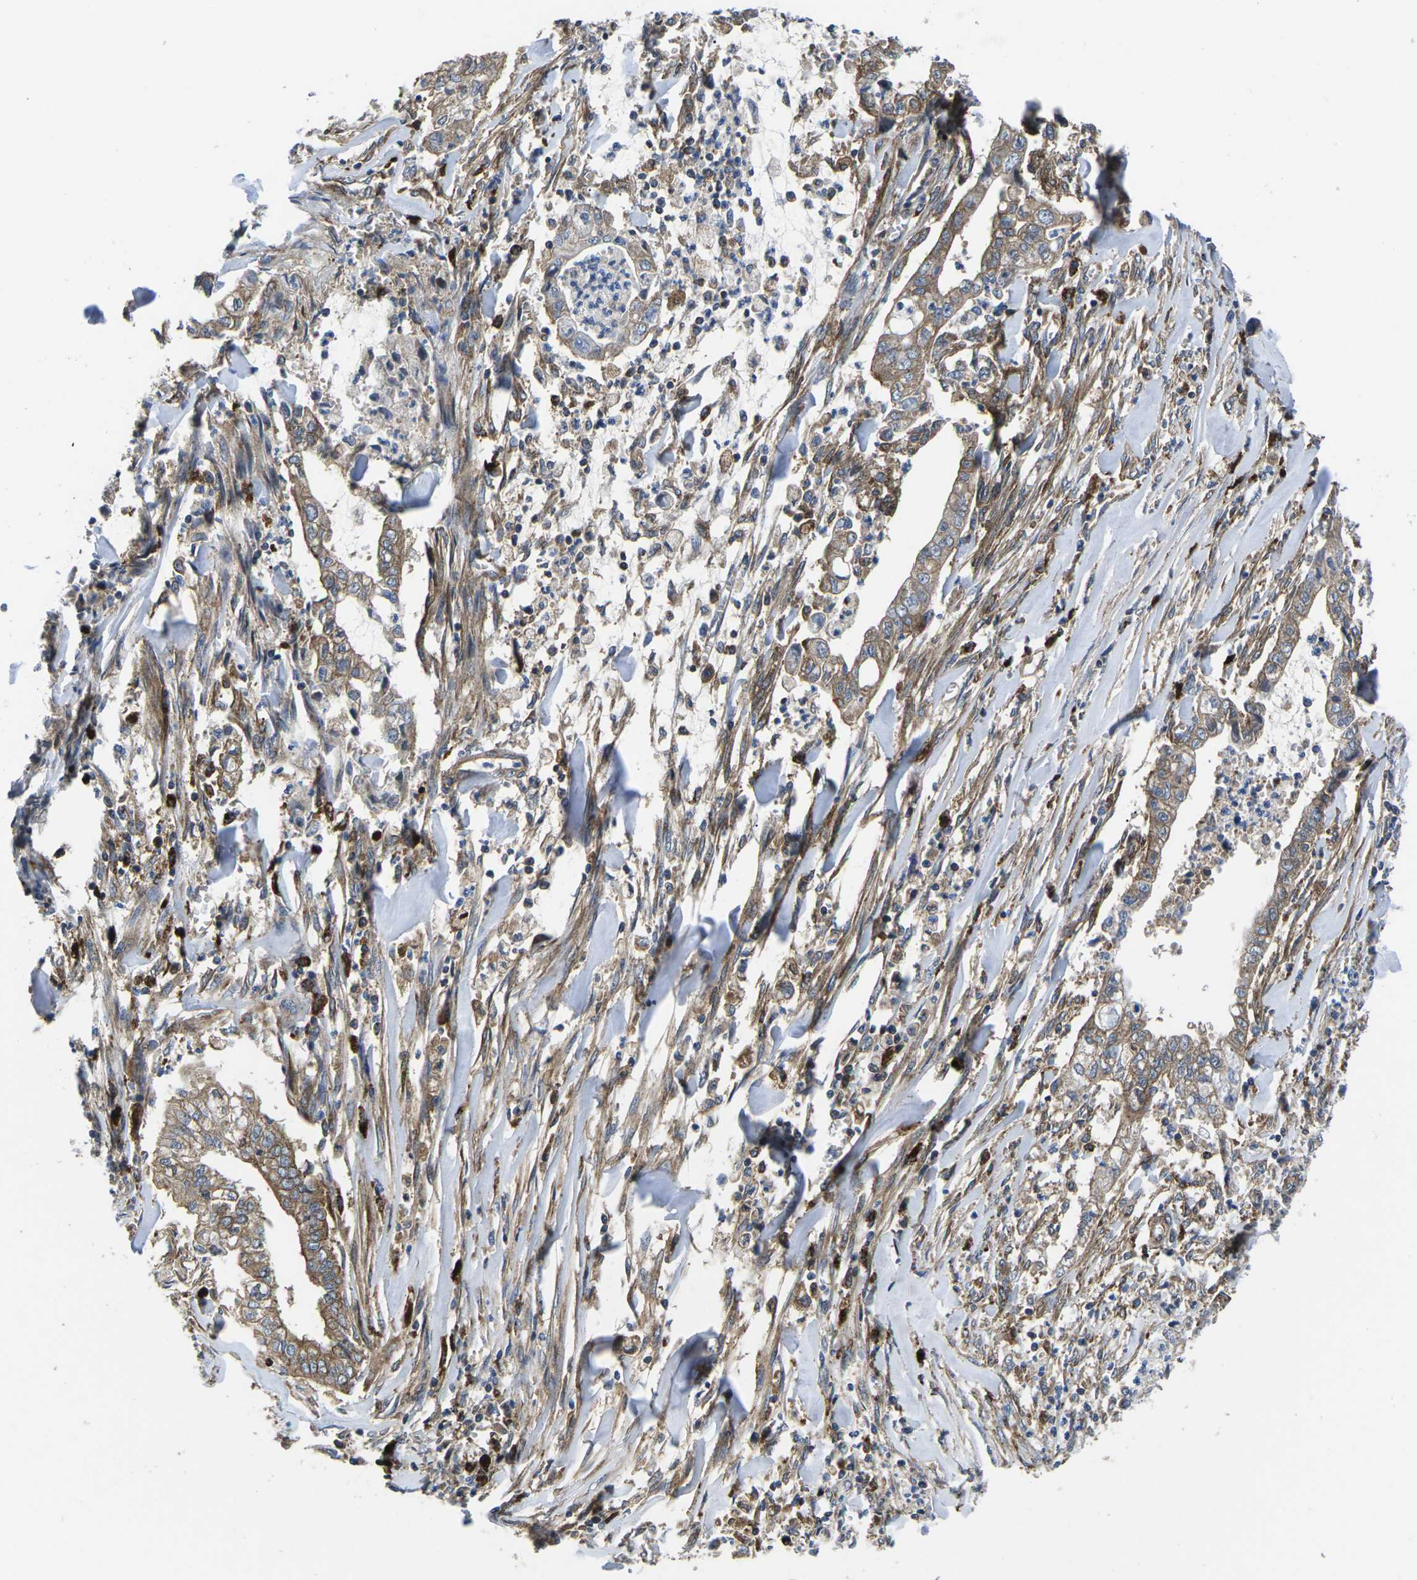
{"staining": {"intensity": "moderate", "quantity": ">75%", "location": "cytoplasmic/membranous"}, "tissue": "cervical cancer", "cell_type": "Tumor cells", "image_type": "cancer", "snomed": [{"axis": "morphology", "description": "Adenocarcinoma, NOS"}, {"axis": "topography", "description": "Cervix"}], "caption": "Immunohistochemical staining of human cervical cancer (adenocarcinoma) displays medium levels of moderate cytoplasmic/membranous protein positivity in about >75% of tumor cells. The protein is shown in brown color, while the nuclei are stained blue.", "gene": "DLG1", "patient": {"sex": "female", "age": 44}}